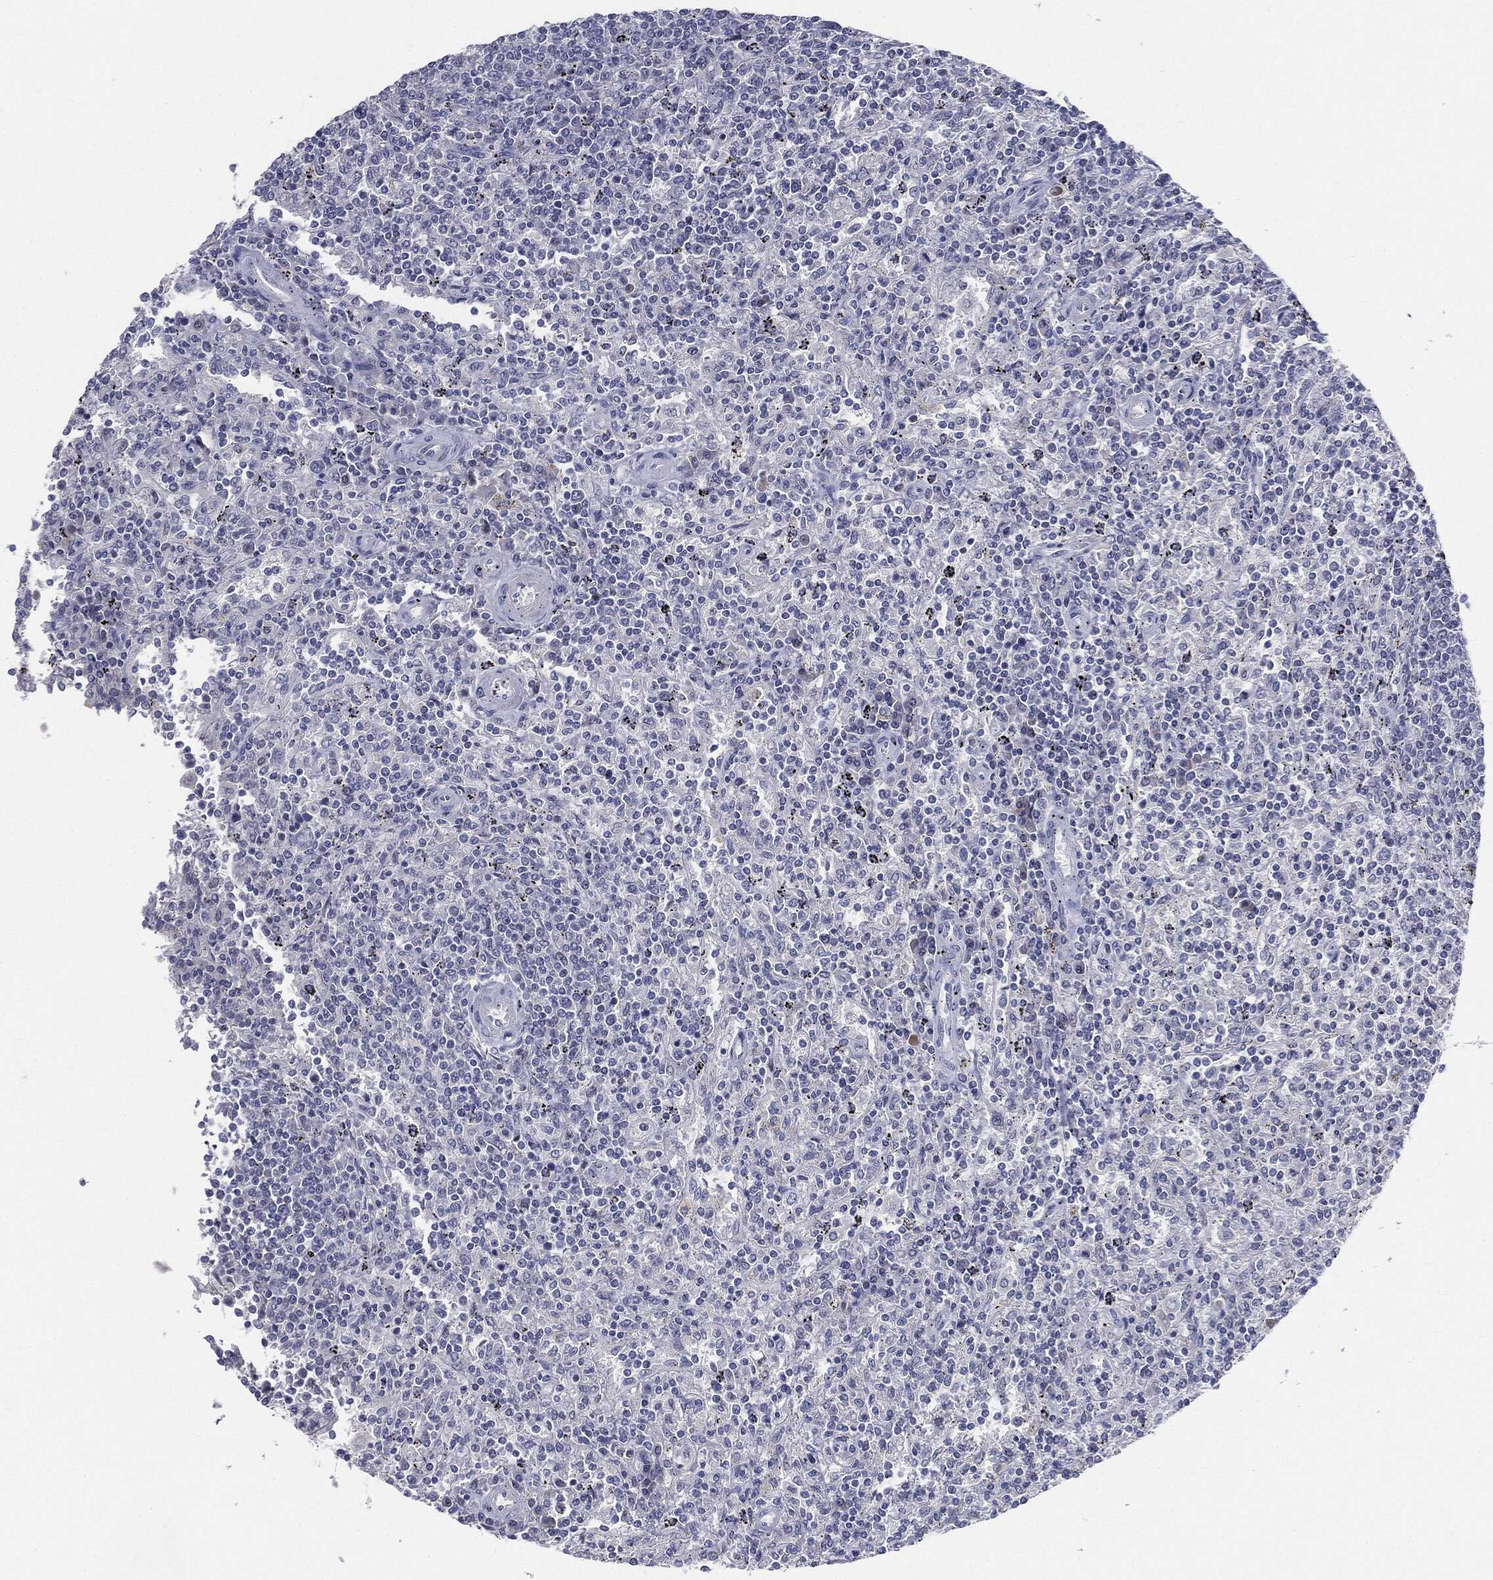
{"staining": {"intensity": "negative", "quantity": "none", "location": "none"}, "tissue": "lymphoma", "cell_type": "Tumor cells", "image_type": "cancer", "snomed": [{"axis": "morphology", "description": "Malignant lymphoma, non-Hodgkin's type, Low grade"}, {"axis": "topography", "description": "Spleen"}], "caption": "A high-resolution image shows immunohistochemistry (IHC) staining of low-grade malignant lymphoma, non-Hodgkin's type, which demonstrates no significant staining in tumor cells.", "gene": "CGB1", "patient": {"sex": "male", "age": 62}}